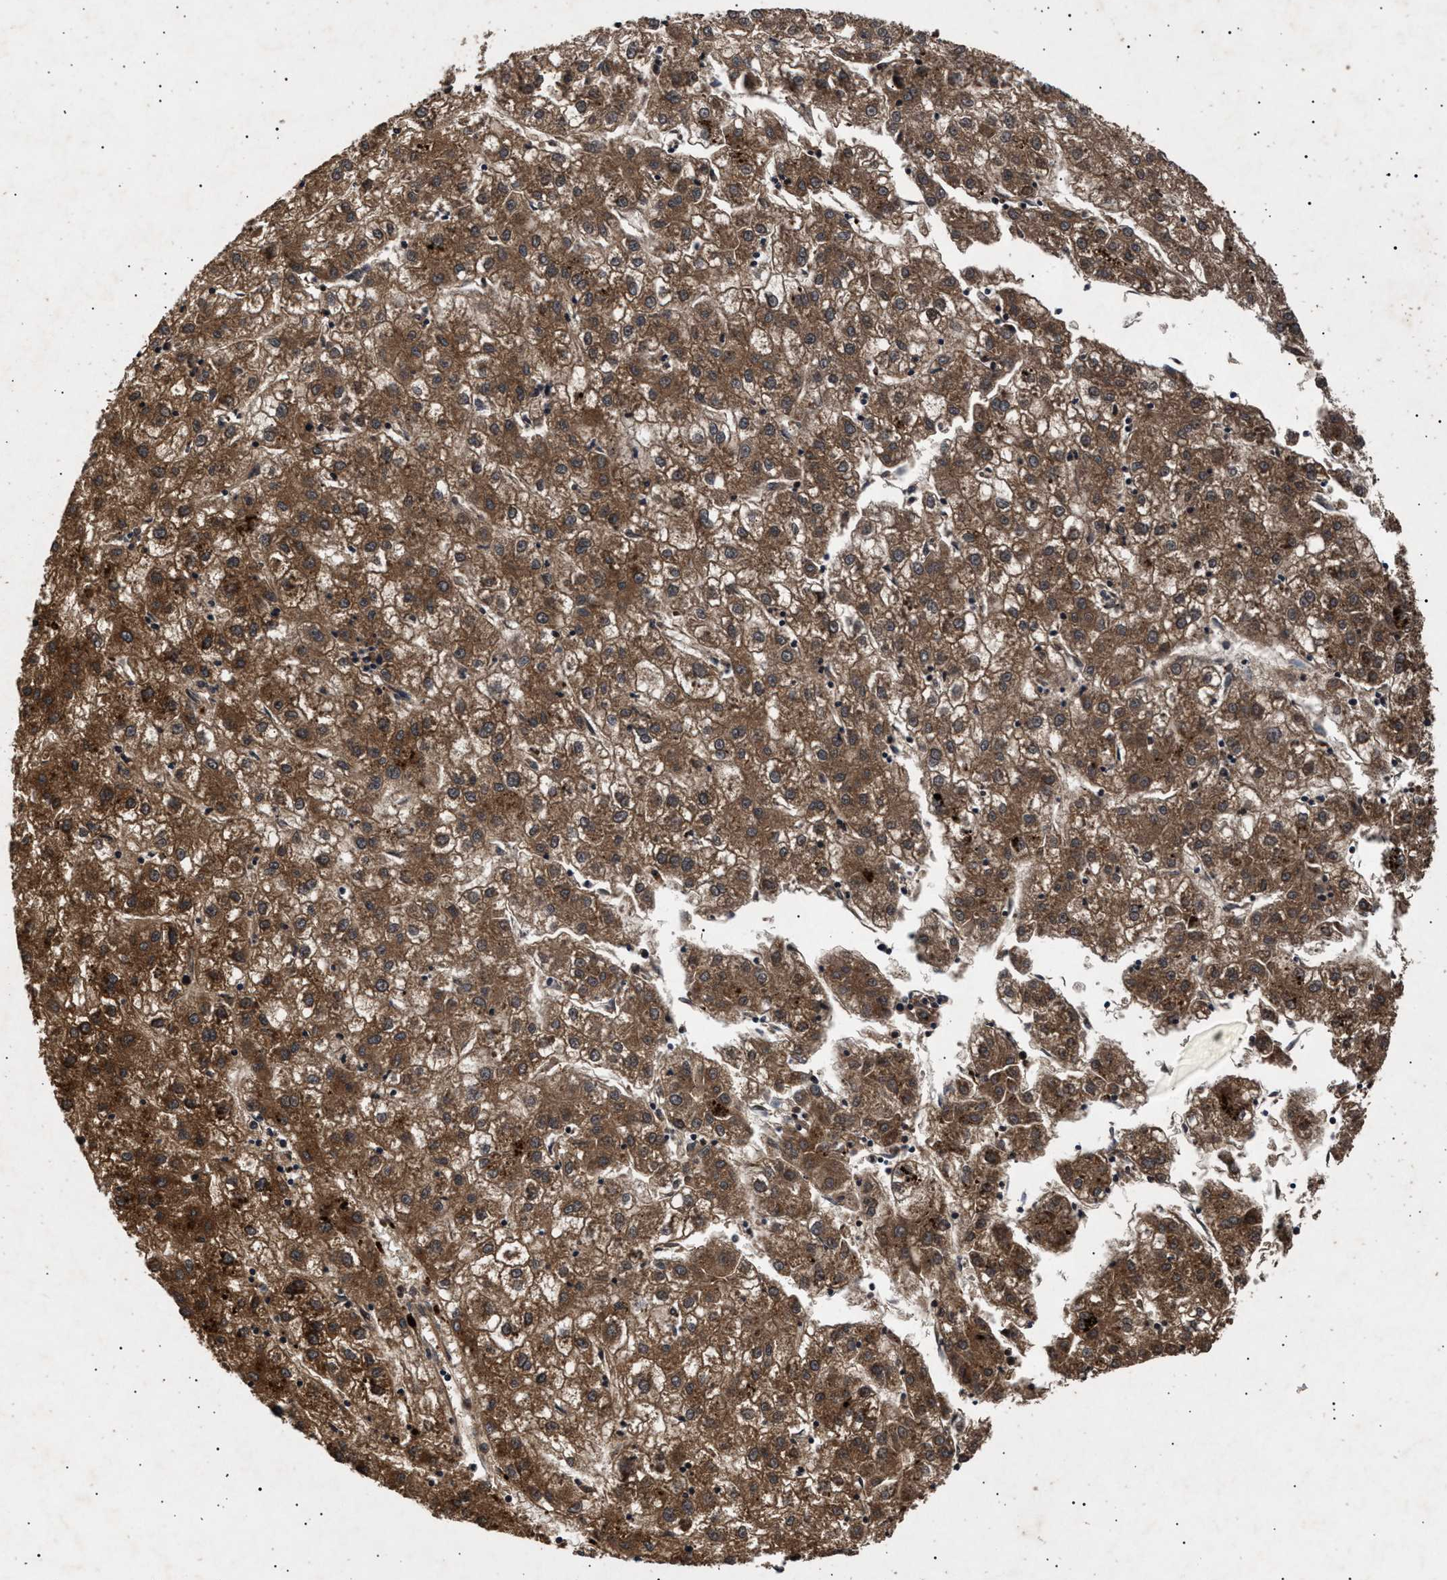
{"staining": {"intensity": "strong", "quantity": ">75%", "location": "cytoplasmic/membranous"}, "tissue": "liver cancer", "cell_type": "Tumor cells", "image_type": "cancer", "snomed": [{"axis": "morphology", "description": "Carcinoma, Hepatocellular, NOS"}, {"axis": "topography", "description": "Liver"}], "caption": "Immunohistochemistry micrograph of human liver cancer stained for a protein (brown), which reveals high levels of strong cytoplasmic/membranous staining in approximately >75% of tumor cells.", "gene": "ITGB5", "patient": {"sex": "male", "age": 72}}